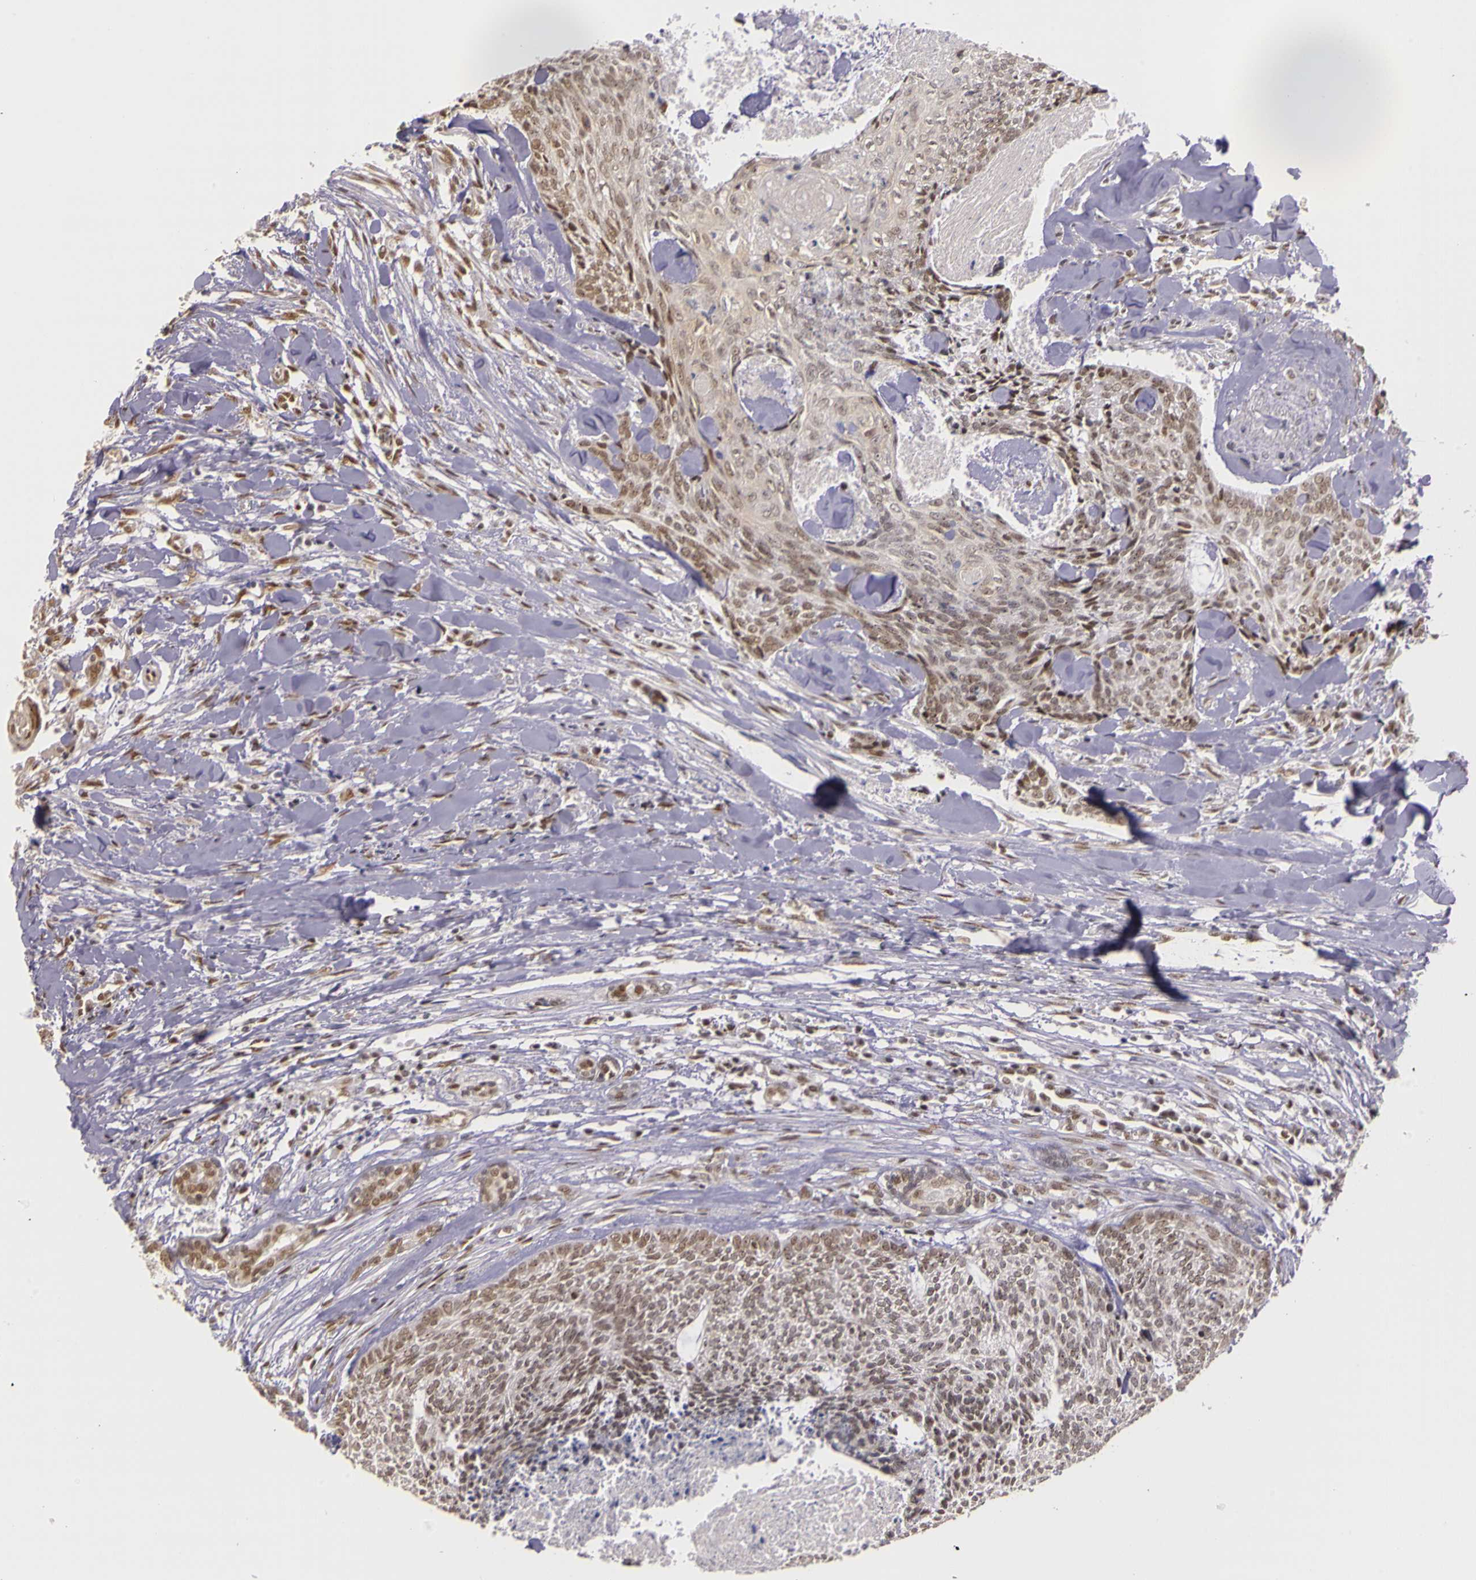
{"staining": {"intensity": "weak", "quantity": ">75%", "location": "nuclear"}, "tissue": "head and neck cancer", "cell_type": "Tumor cells", "image_type": "cancer", "snomed": [{"axis": "morphology", "description": "Squamous cell carcinoma, NOS"}, {"axis": "topography", "description": "Salivary gland"}, {"axis": "topography", "description": "Head-Neck"}], "caption": "Tumor cells demonstrate low levels of weak nuclear positivity in about >75% of cells in head and neck cancer.", "gene": "WDR13", "patient": {"sex": "male", "age": 70}}